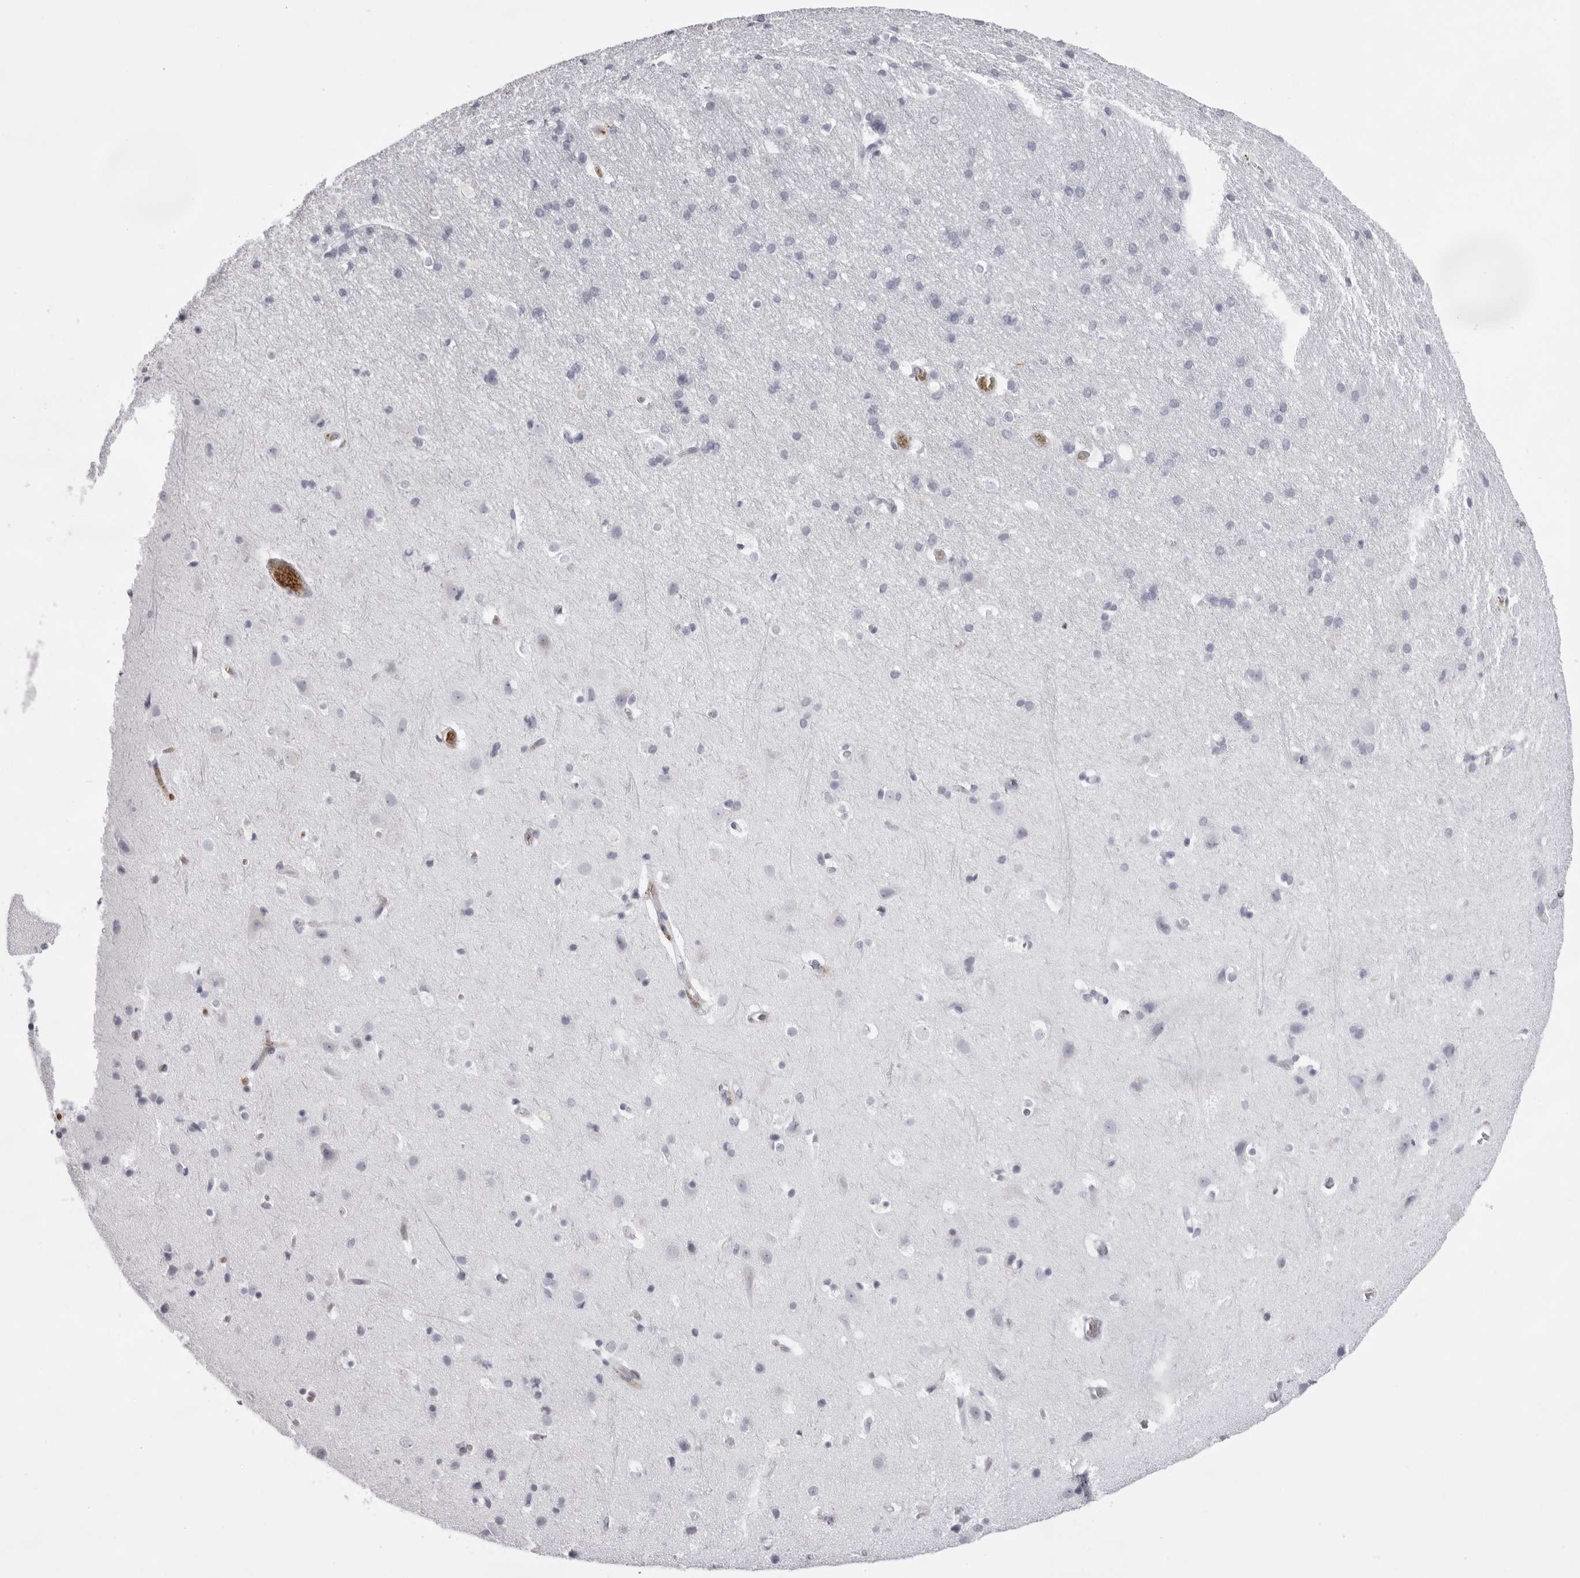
{"staining": {"intensity": "negative", "quantity": "none", "location": "none"}, "tissue": "cerebral cortex", "cell_type": "Endothelial cells", "image_type": "normal", "snomed": [{"axis": "morphology", "description": "Normal tissue, NOS"}, {"axis": "topography", "description": "Cerebral cortex"}], "caption": "The photomicrograph demonstrates no staining of endothelial cells in unremarkable cerebral cortex. The staining was performed using DAB (3,3'-diaminobenzidine) to visualize the protein expression in brown, while the nuclei were stained in blue with hematoxylin (Magnification: 20x).", "gene": "SPTA1", "patient": {"sex": "male", "age": 54}}